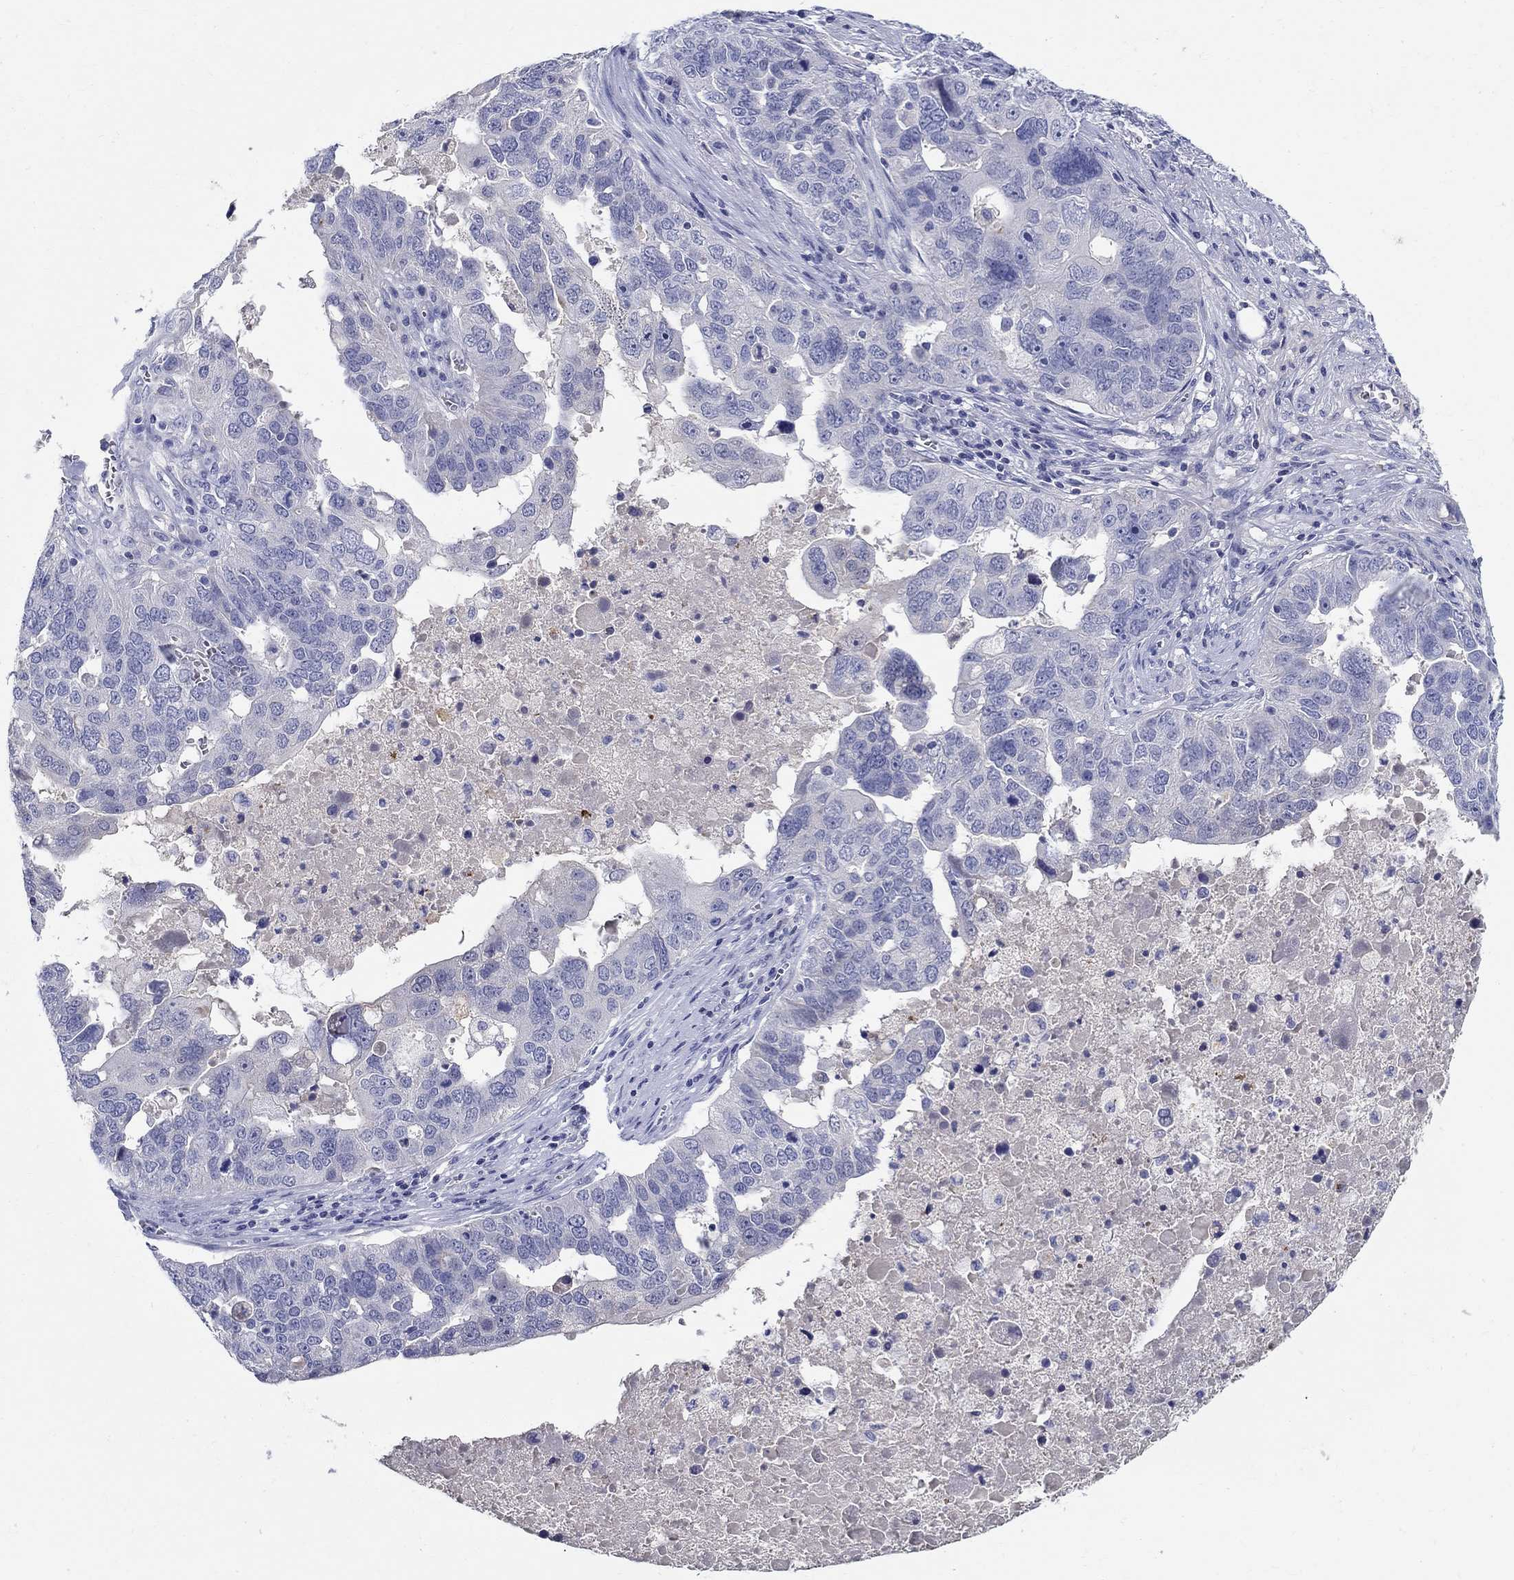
{"staining": {"intensity": "negative", "quantity": "none", "location": "none"}, "tissue": "ovarian cancer", "cell_type": "Tumor cells", "image_type": "cancer", "snomed": [{"axis": "morphology", "description": "Carcinoma, endometroid"}, {"axis": "topography", "description": "Soft tissue"}, {"axis": "topography", "description": "Ovary"}], "caption": "Ovarian endometroid carcinoma stained for a protein using immunohistochemistry (IHC) demonstrates no expression tumor cells.", "gene": "CRYGD", "patient": {"sex": "female", "age": 52}}